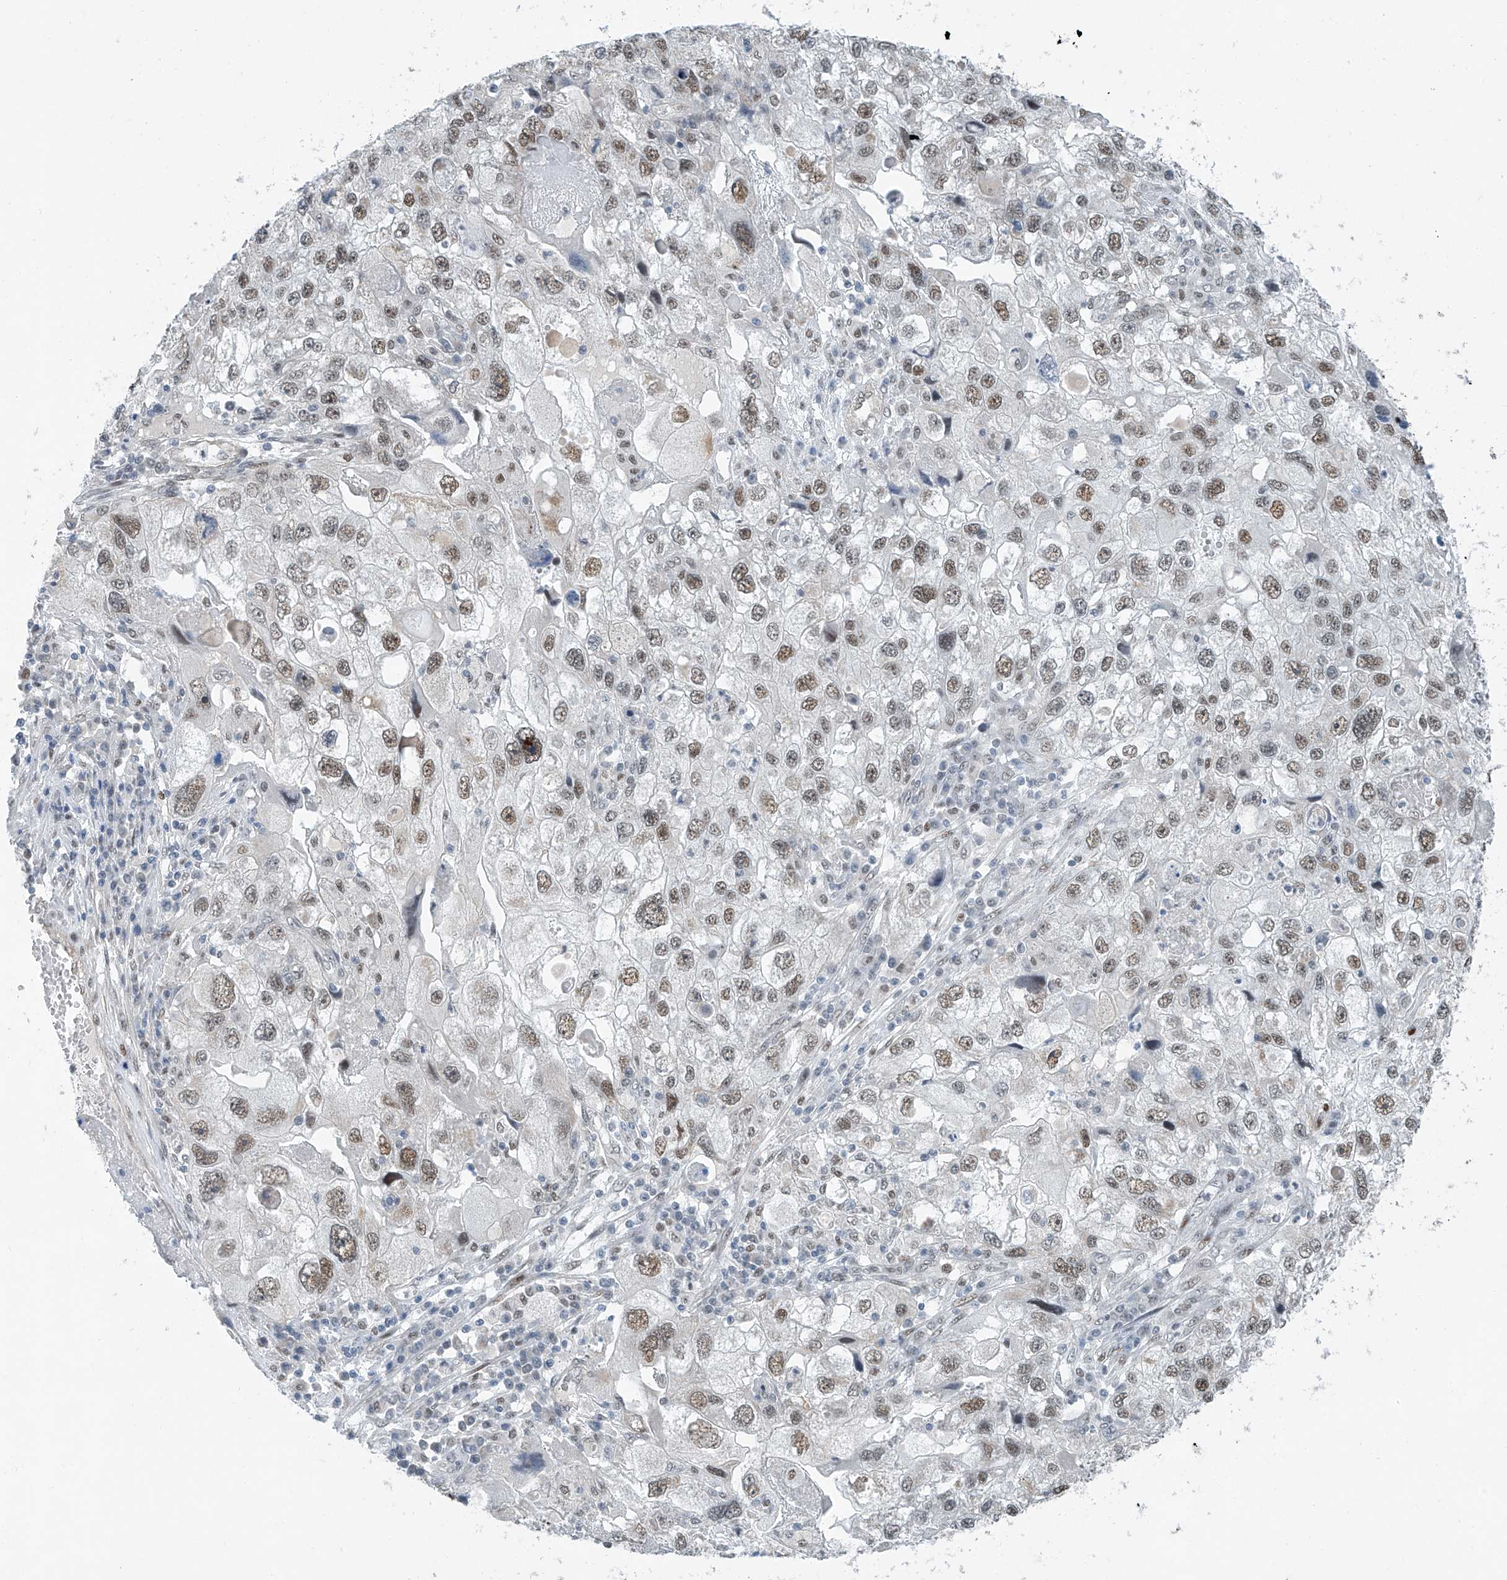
{"staining": {"intensity": "moderate", "quantity": ">75%", "location": "nuclear"}, "tissue": "endometrial cancer", "cell_type": "Tumor cells", "image_type": "cancer", "snomed": [{"axis": "morphology", "description": "Adenocarcinoma, NOS"}, {"axis": "topography", "description": "Endometrium"}], "caption": "Endometrial cancer stained with DAB immunohistochemistry (IHC) reveals medium levels of moderate nuclear positivity in about >75% of tumor cells.", "gene": "TAF8", "patient": {"sex": "female", "age": 49}}